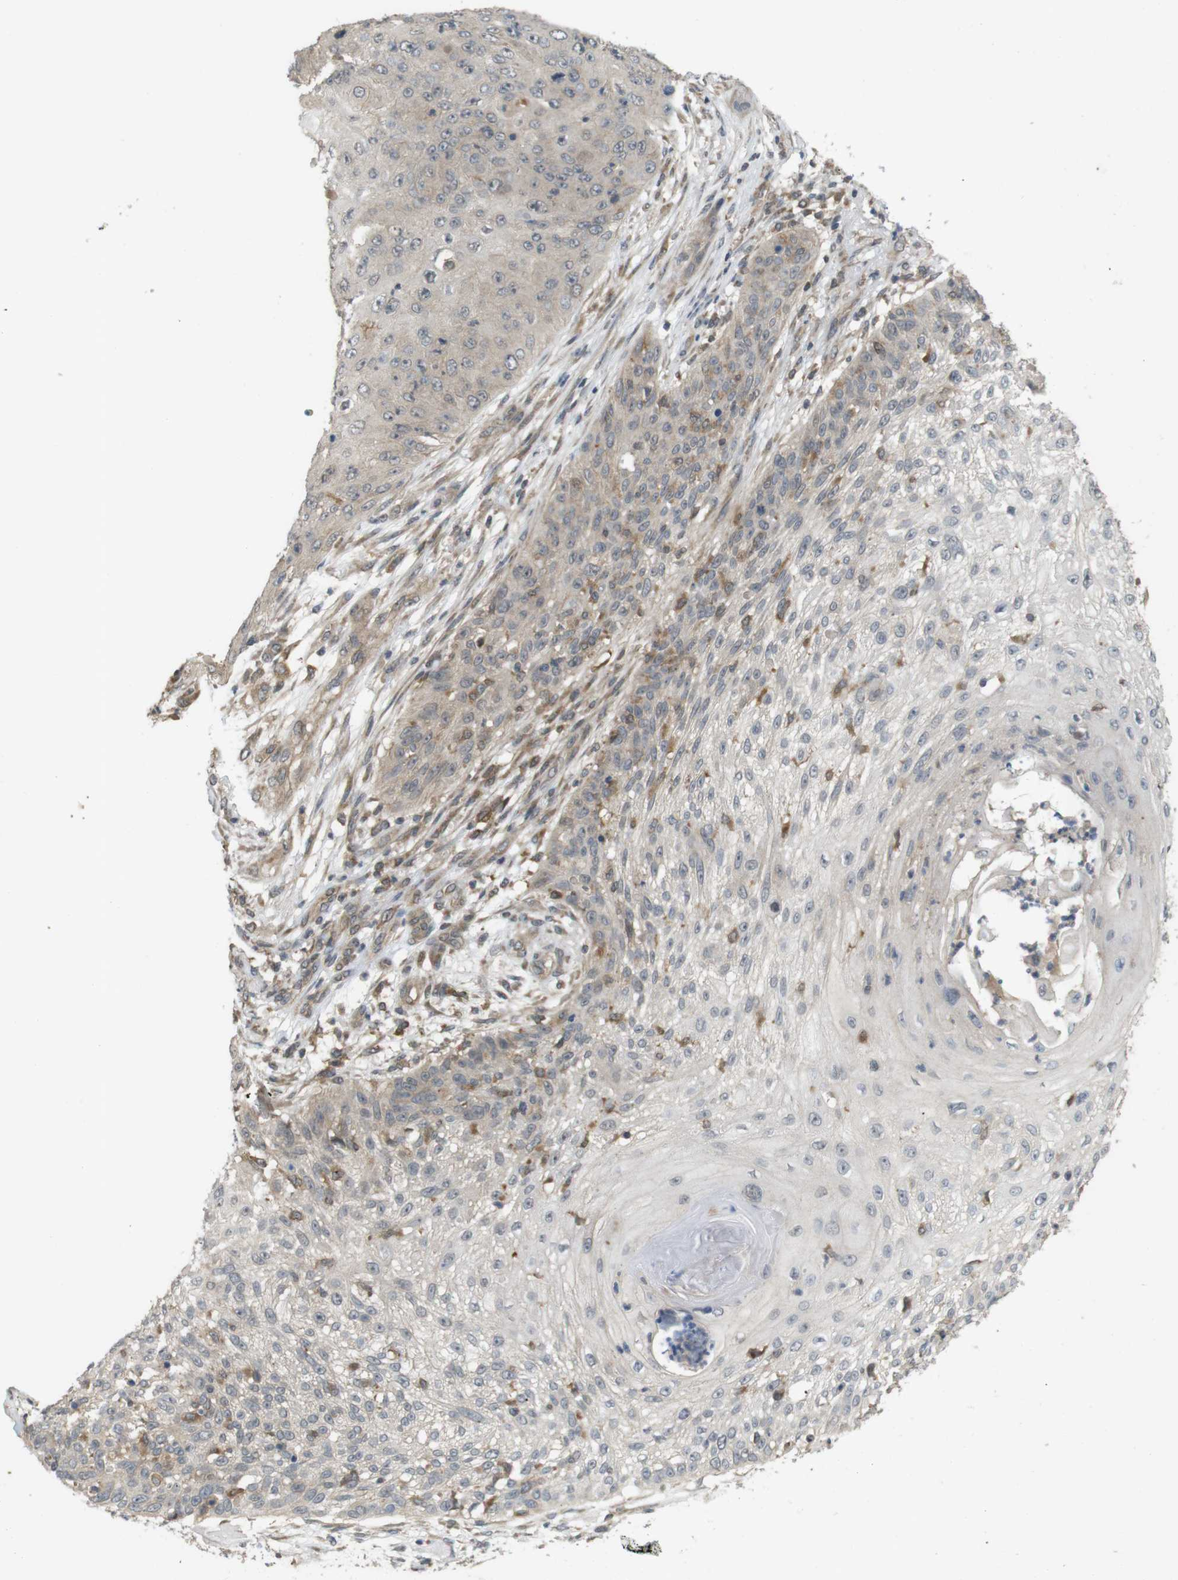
{"staining": {"intensity": "weak", "quantity": ">75%", "location": "cytoplasmic/membranous"}, "tissue": "skin cancer", "cell_type": "Tumor cells", "image_type": "cancer", "snomed": [{"axis": "morphology", "description": "Squamous cell carcinoma, NOS"}, {"axis": "topography", "description": "Skin"}], "caption": "Tumor cells exhibit weak cytoplasmic/membranous positivity in approximately >75% of cells in squamous cell carcinoma (skin).", "gene": "RNF130", "patient": {"sex": "female", "age": 80}}